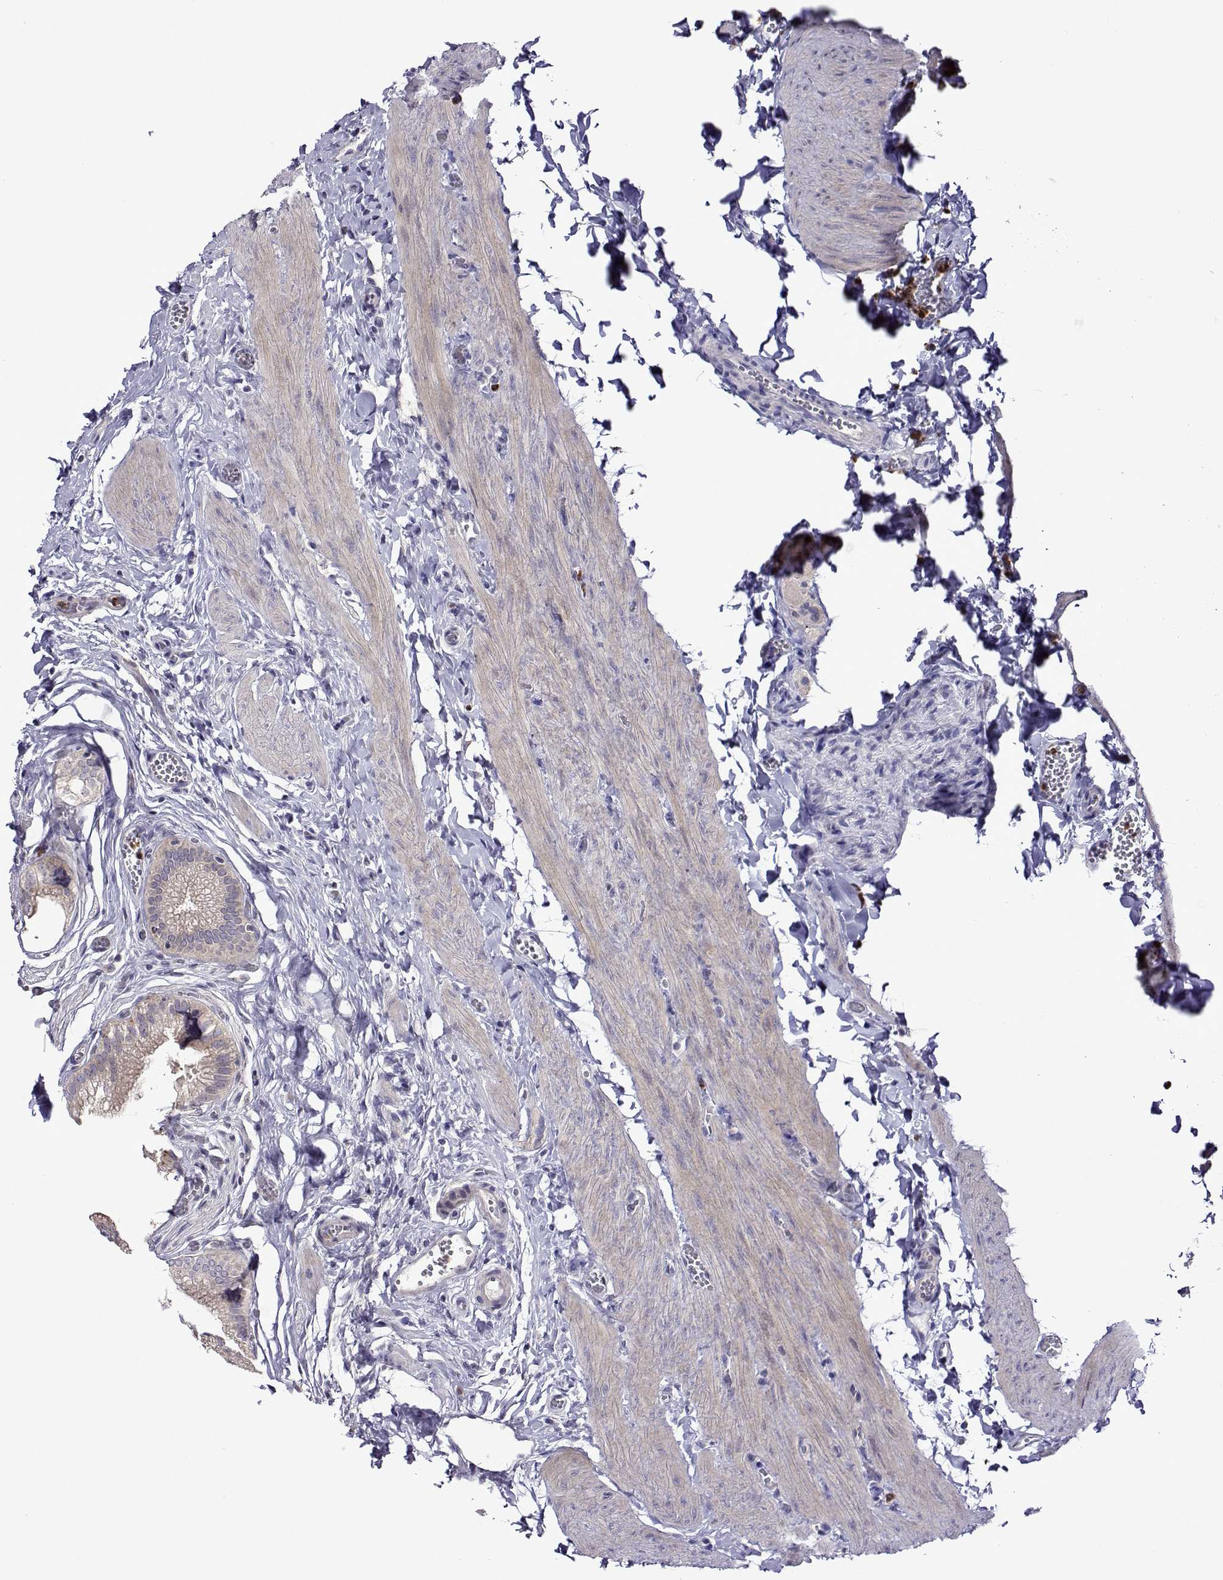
{"staining": {"intensity": "negative", "quantity": "none", "location": "none"}, "tissue": "gallbladder", "cell_type": "Glandular cells", "image_type": "normal", "snomed": [{"axis": "morphology", "description": "Normal tissue, NOS"}, {"axis": "topography", "description": "Gallbladder"}, {"axis": "topography", "description": "Peripheral nerve tissue"}], "caption": "Immunohistochemistry (IHC) micrograph of unremarkable human gallbladder stained for a protein (brown), which demonstrates no positivity in glandular cells.", "gene": "SULT2A1", "patient": {"sex": "male", "age": 17}}